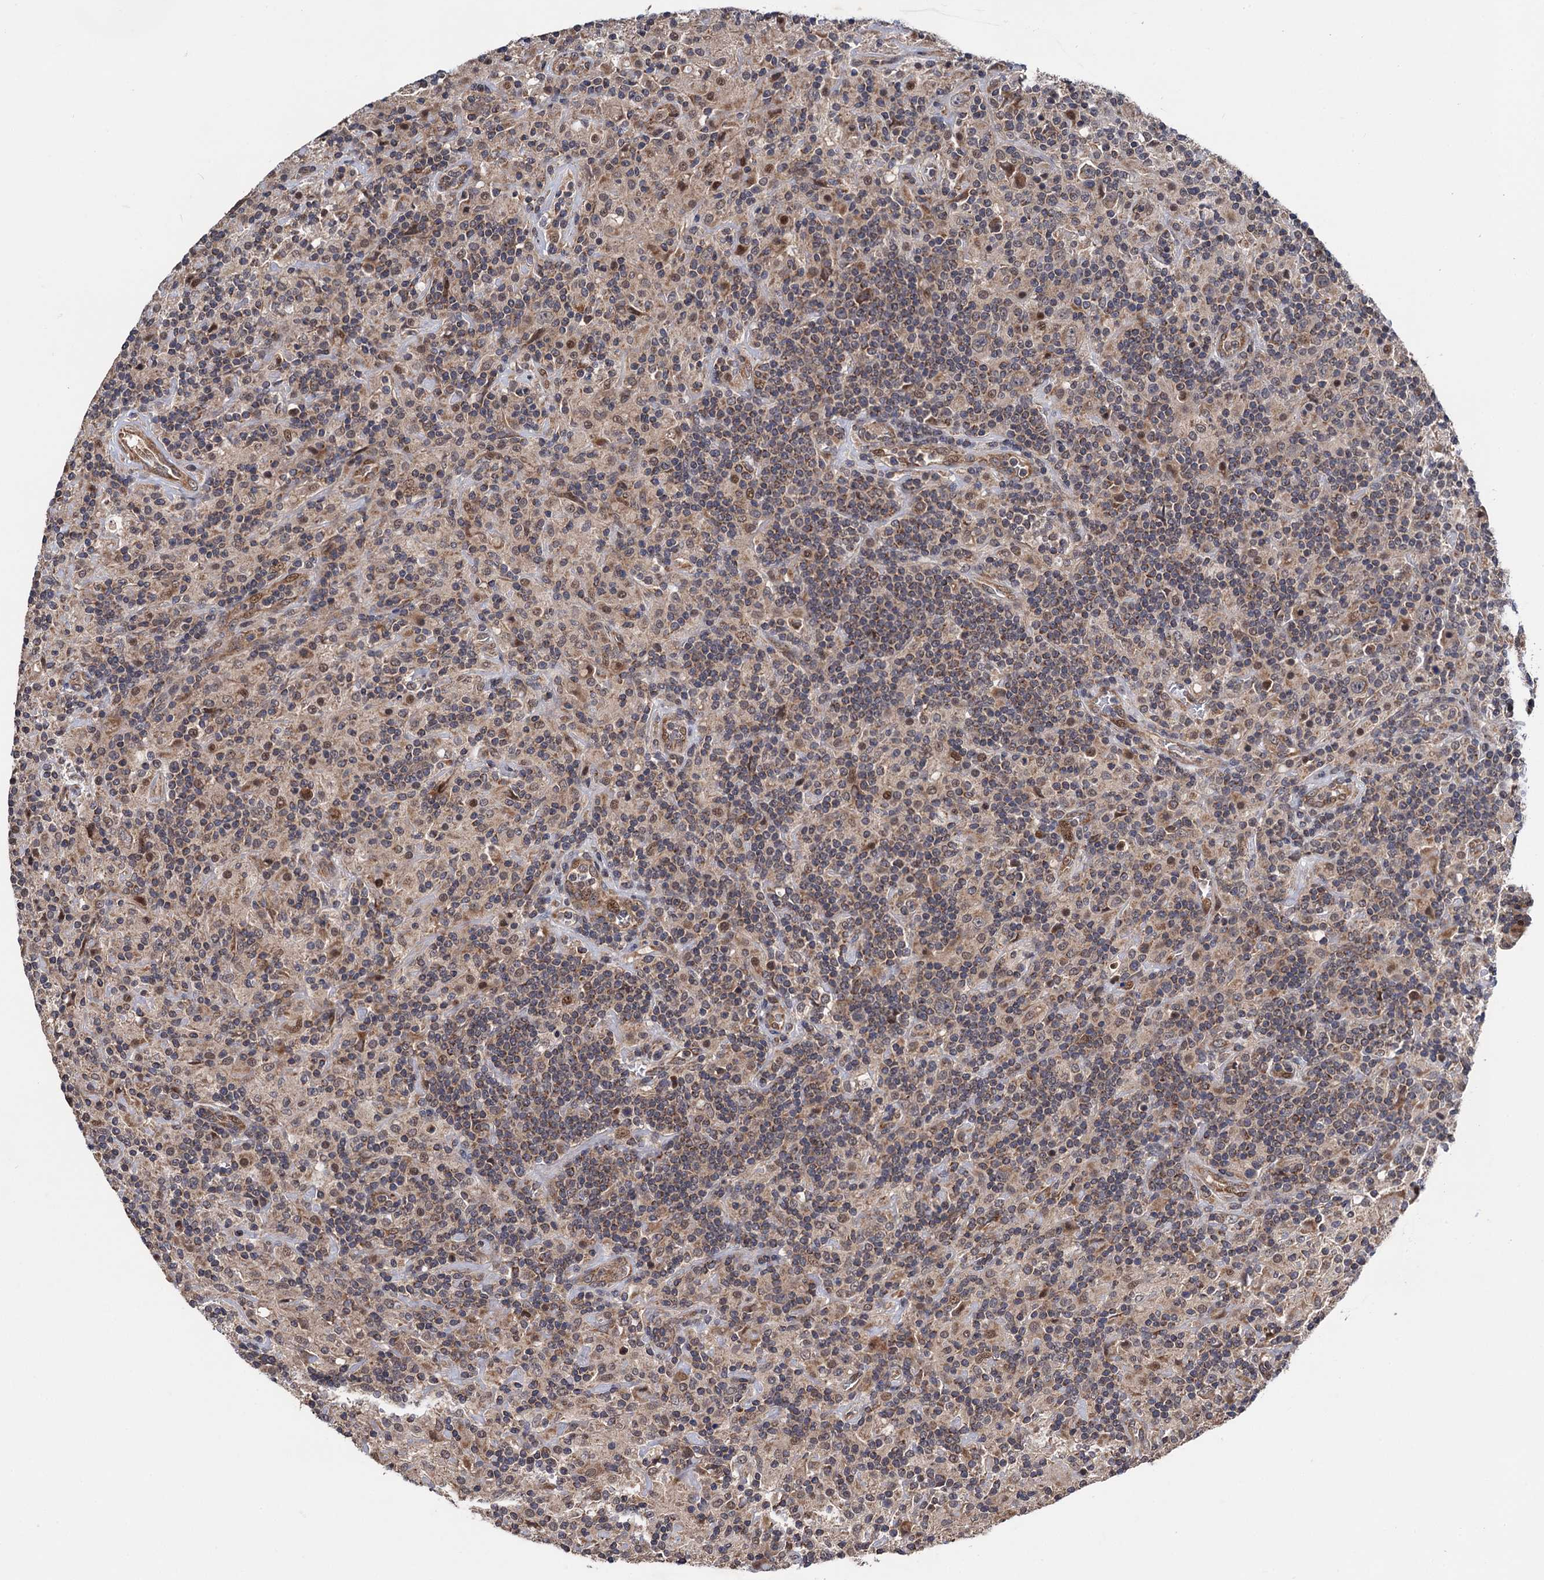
{"staining": {"intensity": "negative", "quantity": "none", "location": "none"}, "tissue": "lymphoma", "cell_type": "Tumor cells", "image_type": "cancer", "snomed": [{"axis": "morphology", "description": "Hodgkin's disease, NOS"}, {"axis": "topography", "description": "Lymph node"}], "caption": "DAB (3,3'-diaminobenzidine) immunohistochemical staining of lymphoma demonstrates no significant positivity in tumor cells. (DAB (3,3'-diaminobenzidine) immunohistochemistry (IHC) with hematoxylin counter stain).", "gene": "NAA16", "patient": {"sex": "male", "age": 70}}